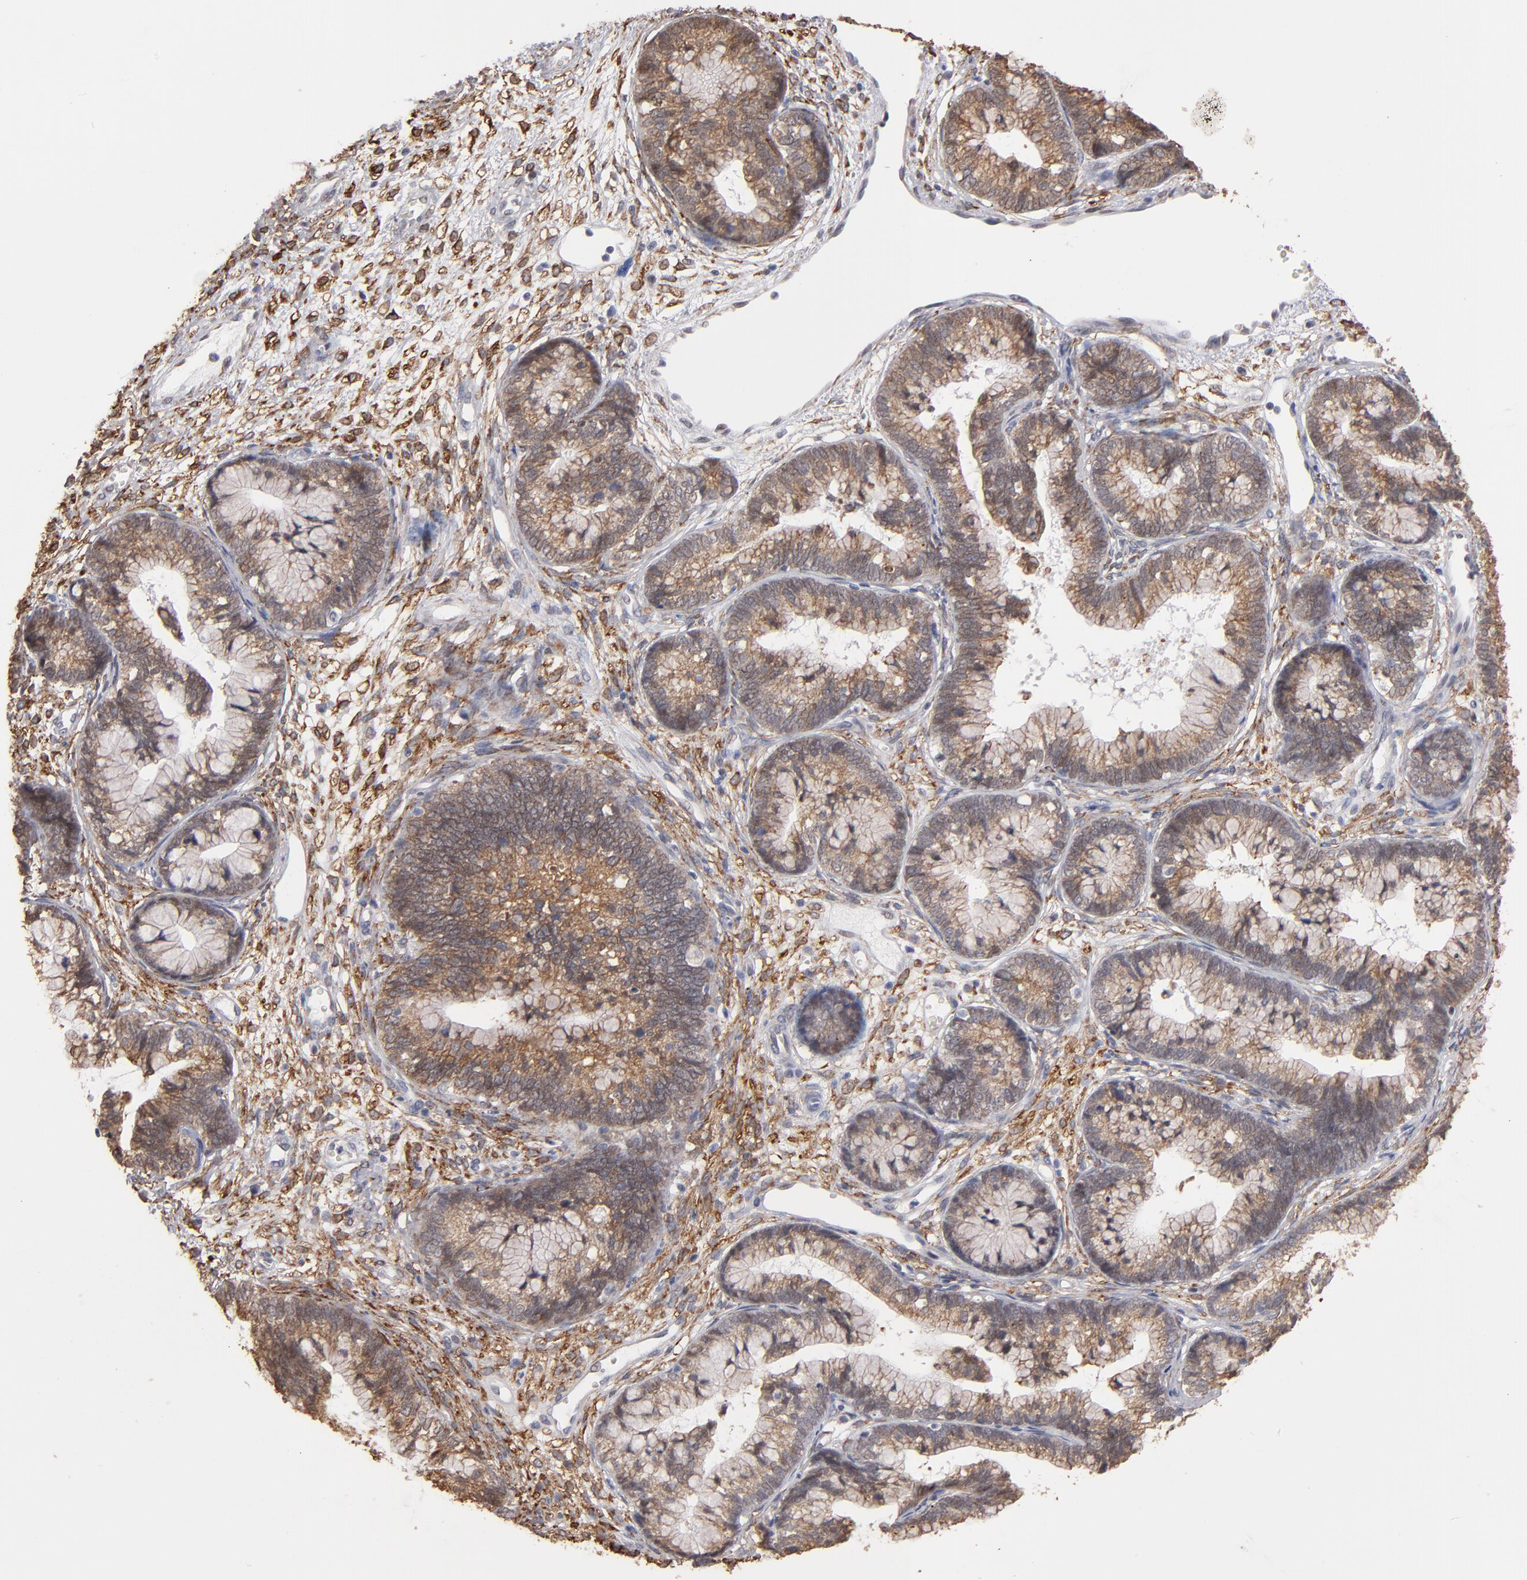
{"staining": {"intensity": "weak", "quantity": ">75%", "location": "cytoplasmic/membranous"}, "tissue": "cervical cancer", "cell_type": "Tumor cells", "image_type": "cancer", "snomed": [{"axis": "morphology", "description": "Adenocarcinoma, NOS"}, {"axis": "topography", "description": "Cervix"}], "caption": "A micrograph showing weak cytoplasmic/membranous positivity in about >75% of tumor cells in cervical cancer (adenocarcinoma), as visualized by brown immunohistochemical staining.", "gene": "PGRMC1", "patient": {"sex": "female", "age": 44}}